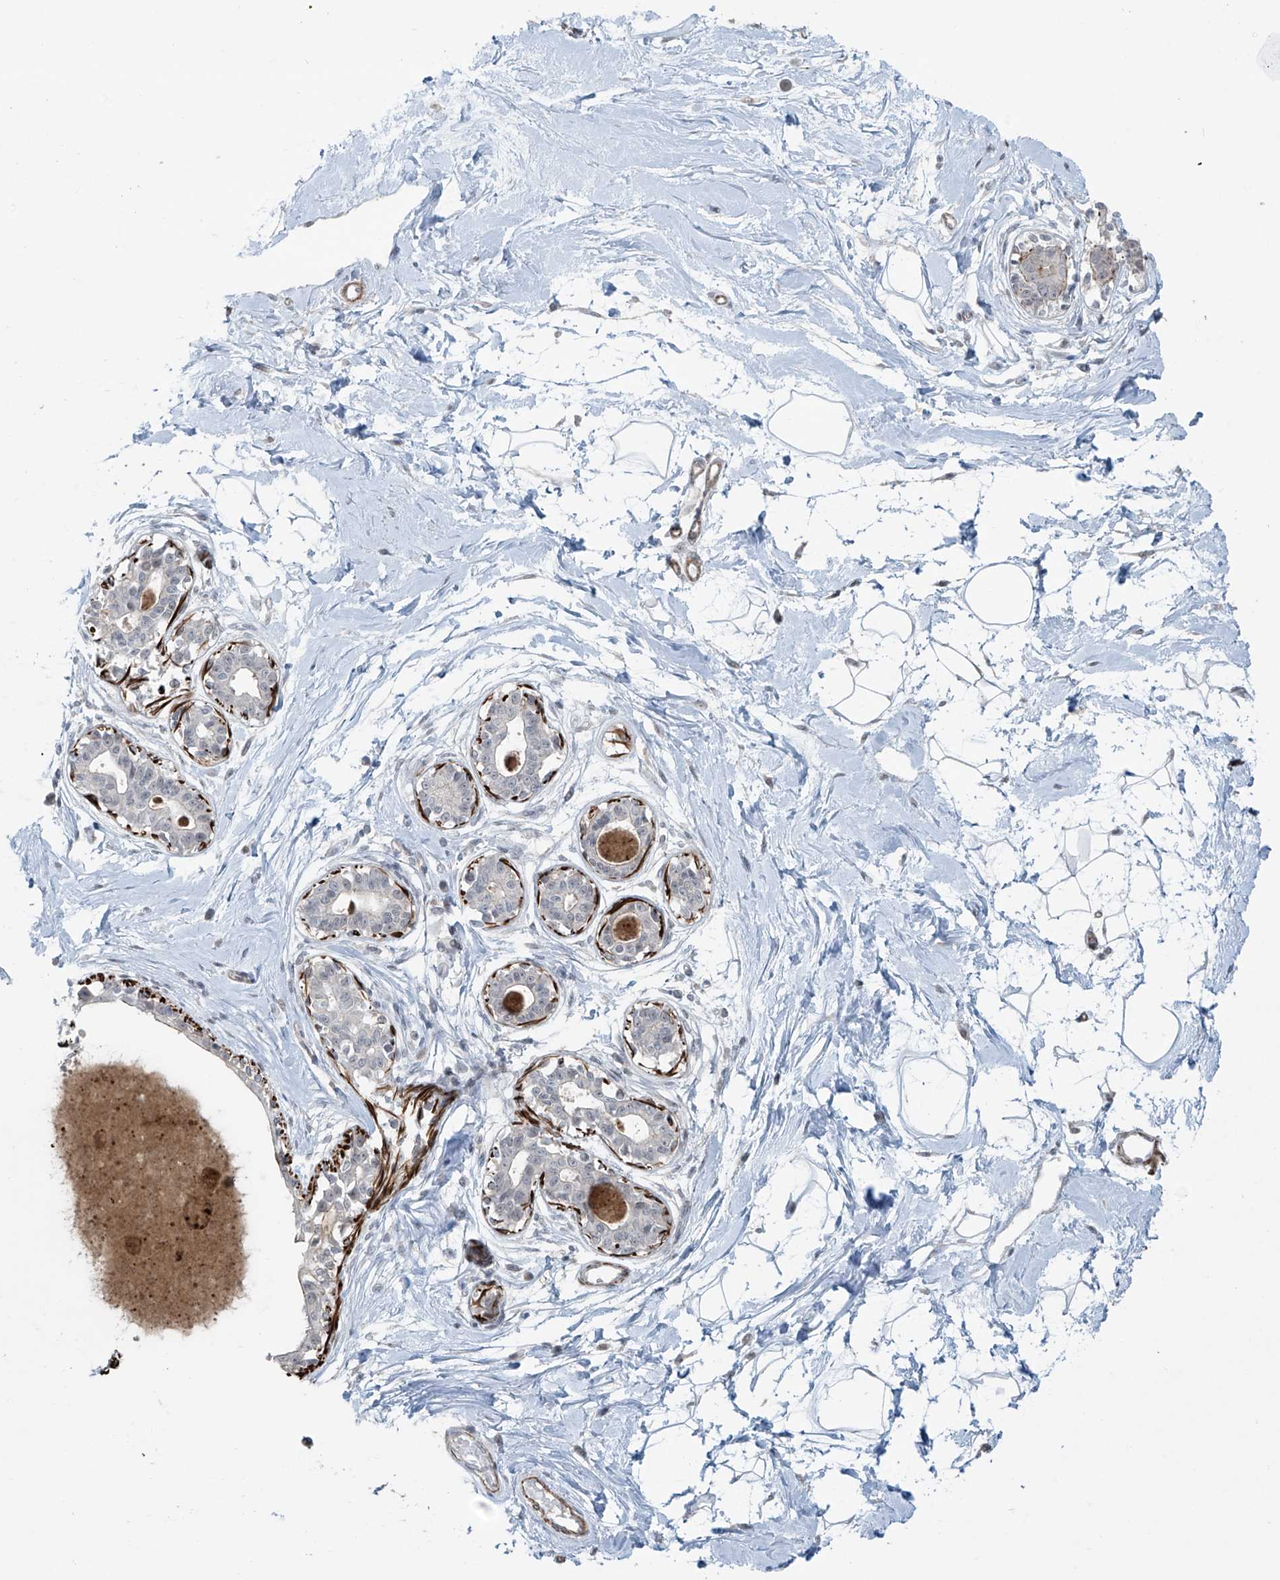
{"staining": {"intensity": "negative", "quantity": "none", "location": "none"}, "tissue": "breast", "cell_type": "Adipocytes", "image_type": "normal", "snomed": [{"axis": "morphology", "description": "Normal tissue, NOS"}, {"axis": "topography", "description": "Breast"}], "caption": "This is a photomicrograph of IHC staining of benign breast, which shows no positivity in adipocytes.", "gene": "RASGEF1A", "patient": {"sex": "female", "age": 45}}